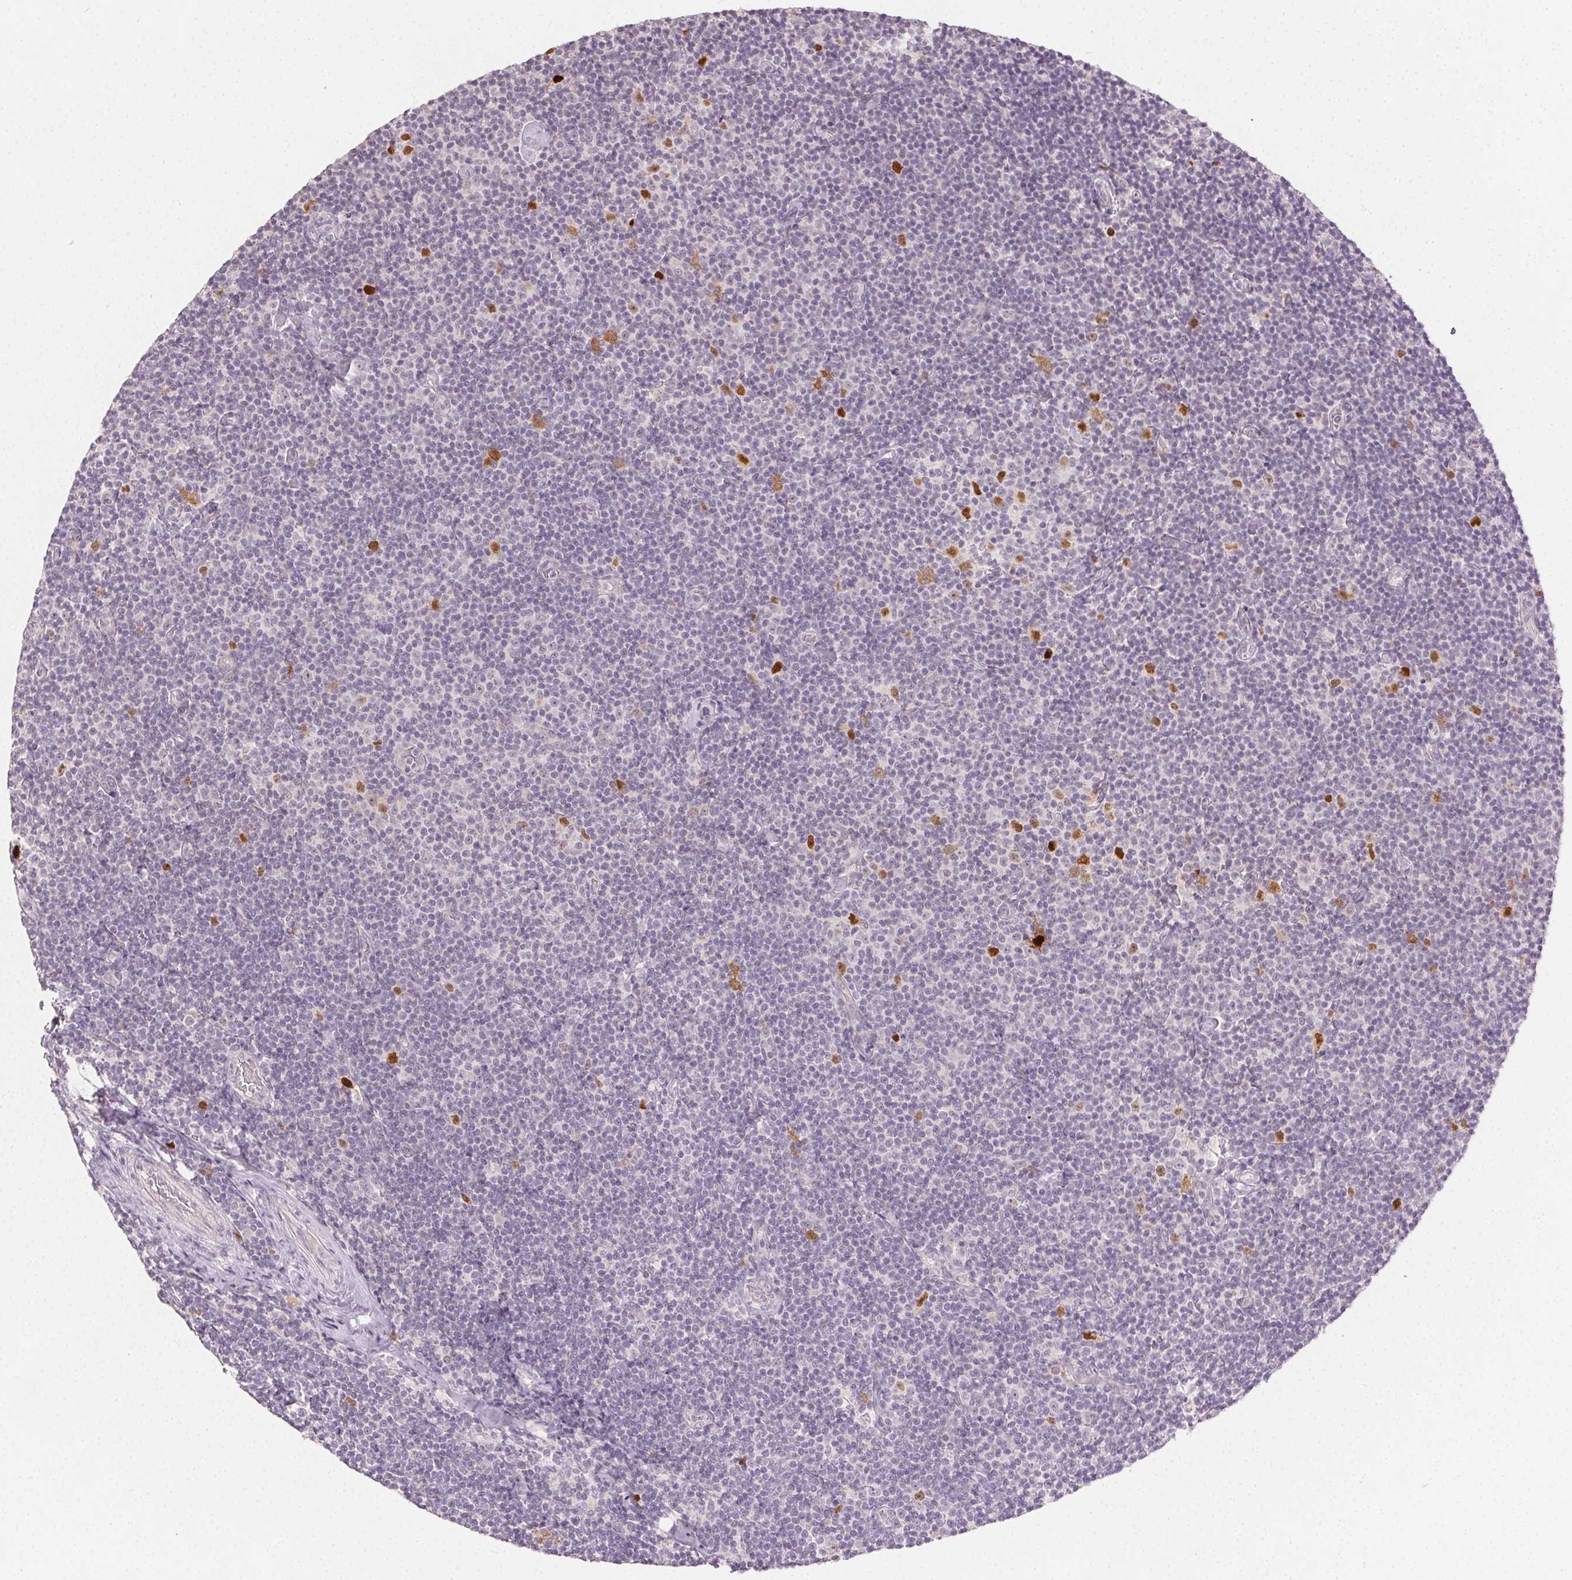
{"staining": {"intensity": "moderate", "quantity": "<25%", "location": "nuclear"}, "tissue": "lymphoma", "cell_type": "Tumor cells", "image_type": "cancer", "snomed": [{"axis": "morphology", "description": "Malignant lymphoma, non-Hodgkin's type, Low grade"}, {"axis": "topography", "description": "Lymph node"}], "caption": "Malignant lymphoma, non-Hodgkin's type (low-grade) tissue reveals moderate nuclear expression in approximately <25% of tumor cells, visualized by immunohistochemistry. Nuclei are stained in blue.", "gene": "ANLN", "patient": {"sex": "male", "age": 81}}